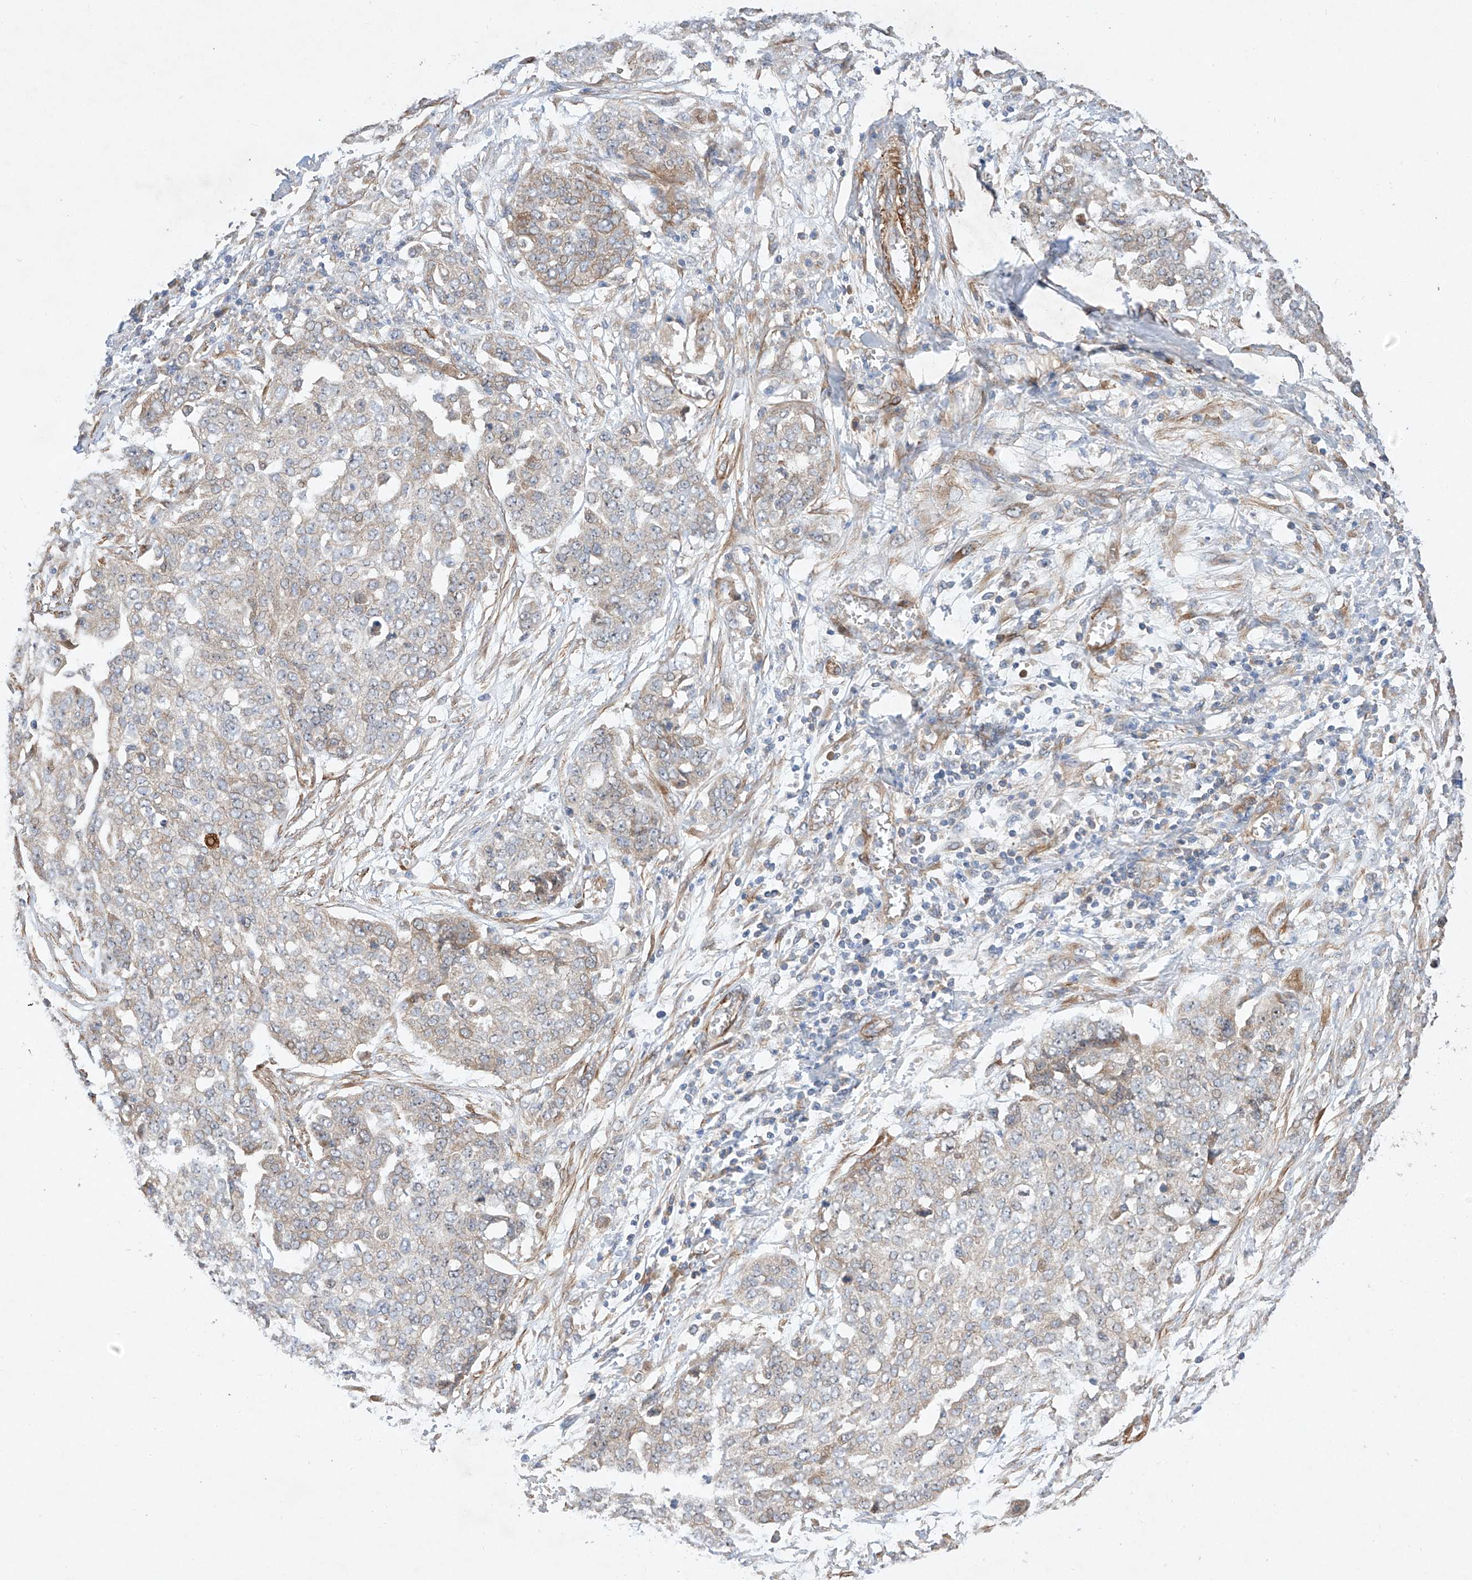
{"staining": {"intensity": "weak", "quantity": "25%-75%", "location": "cytoplasmic/membranous"}, "tissue": "ovarian cancer", "cell_type": "Tumor cells", "image_type": "cancer", "snomed": [{"axis": "morphology", "description": "Cystadenocarcinoma, serous, NOS"}, {"axis": "topography", "description": "Soft tissue"}, {"axis": "topography", "description": "Ovary"}], "caption": "Immunohistochemistry image of neoplastic tissue: human ovarian cancer (serous cystadenocarcinoma) stained using immunohistochemistry (IHC) demonstrates low levels of weak protein expression localized specifically in the cytoplasmic/membranous of tumor cells, appearing as a cytoplasmic/membranous brown color.", "gene": "RAB23", "patient": {"sex": "female", "age": 57}}